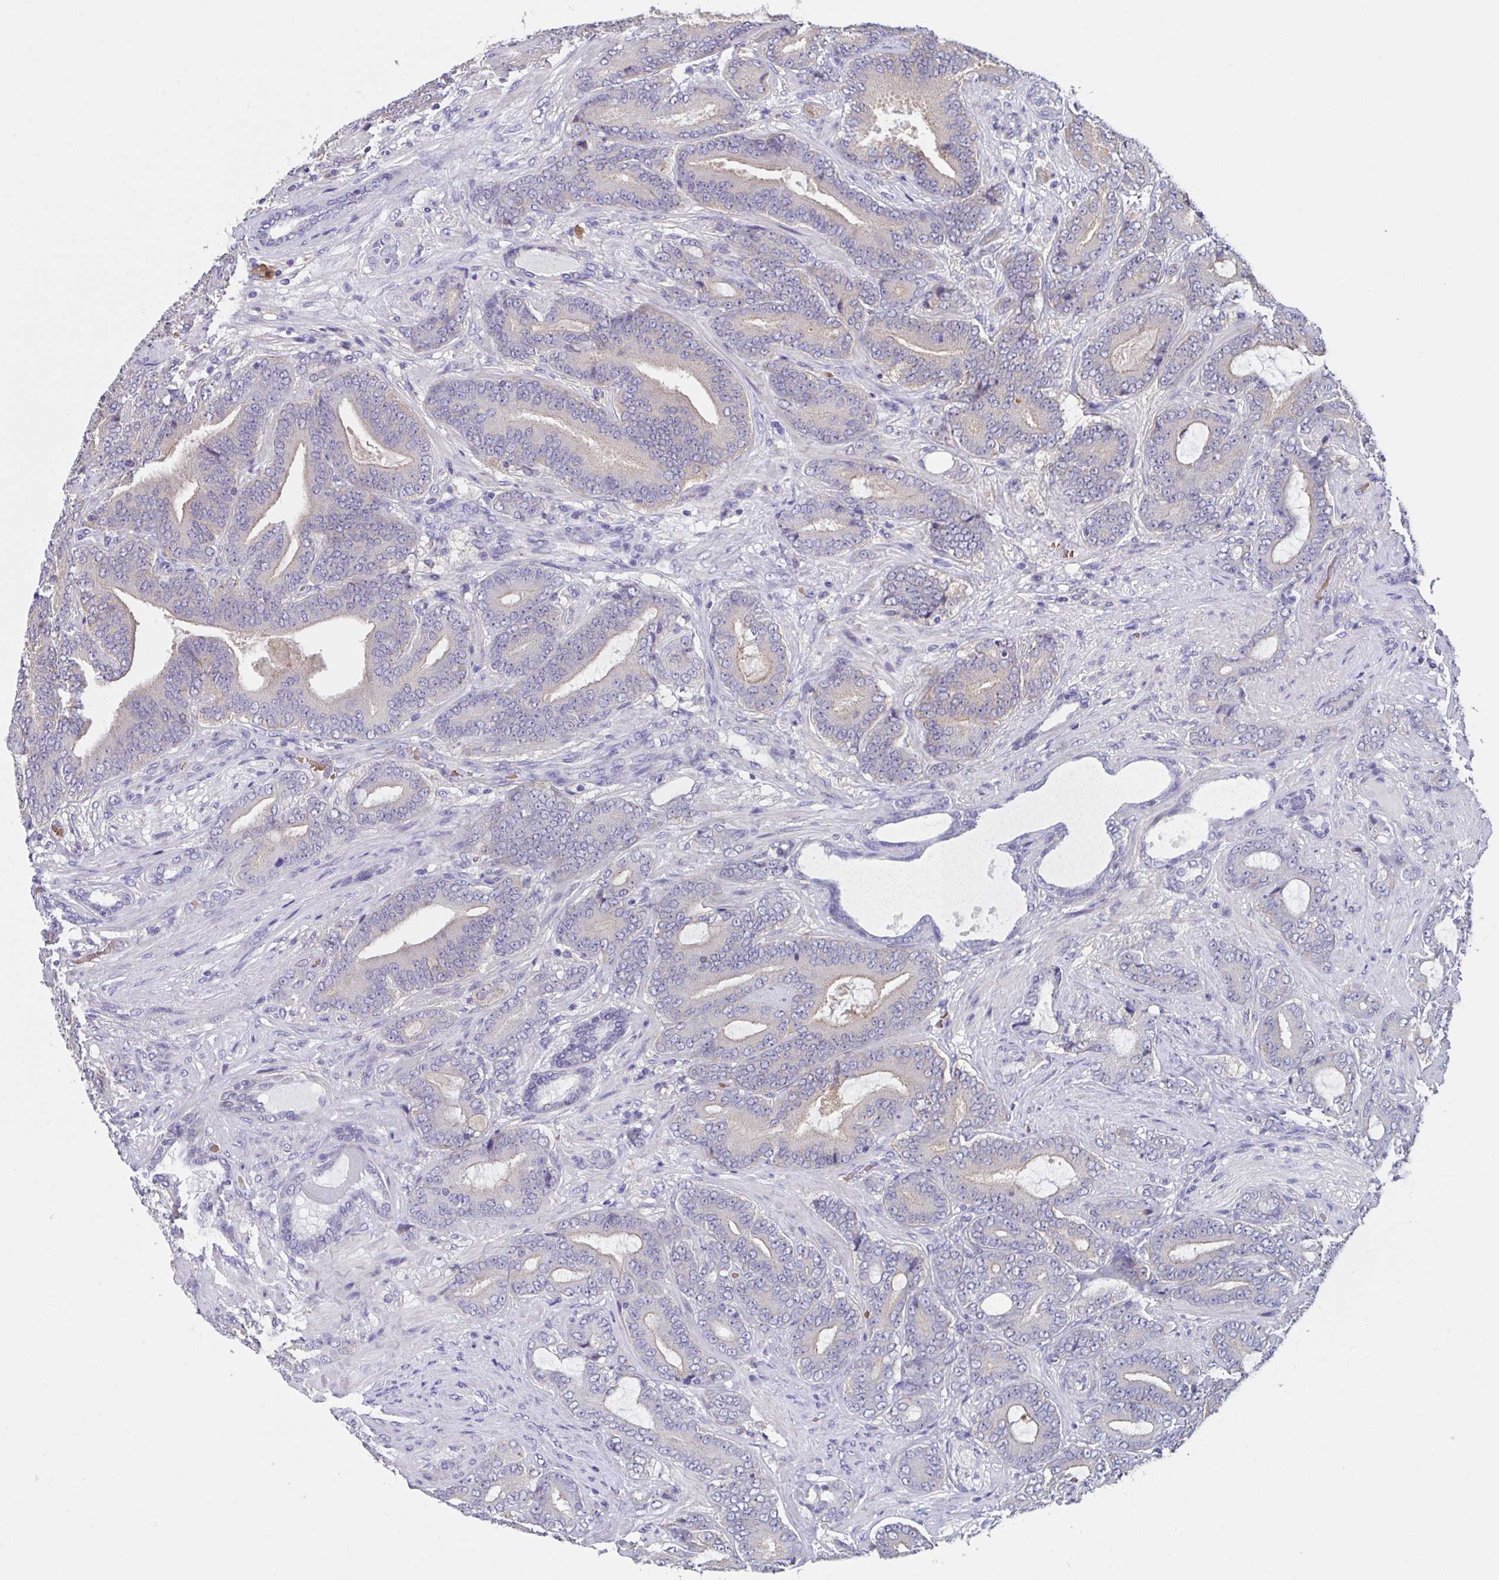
{"staining": {"intensity": "negative", "quantity": "none", "location": "none"}, "tissue": "prostate cancer", "cell_type": "Tumor cells", "image_type": "cancer", "snomed": [{"axis": "morphology", "description": "Adenocarcinoma, High grade"}, {"axis": "topography", "description": "Prostate"}], "caption": "The histopathology image exhibits no staining of tumor cells in prostate cancer.", "gene": "TFAP2C", "patient": {"sex": "male", "age": 62}}